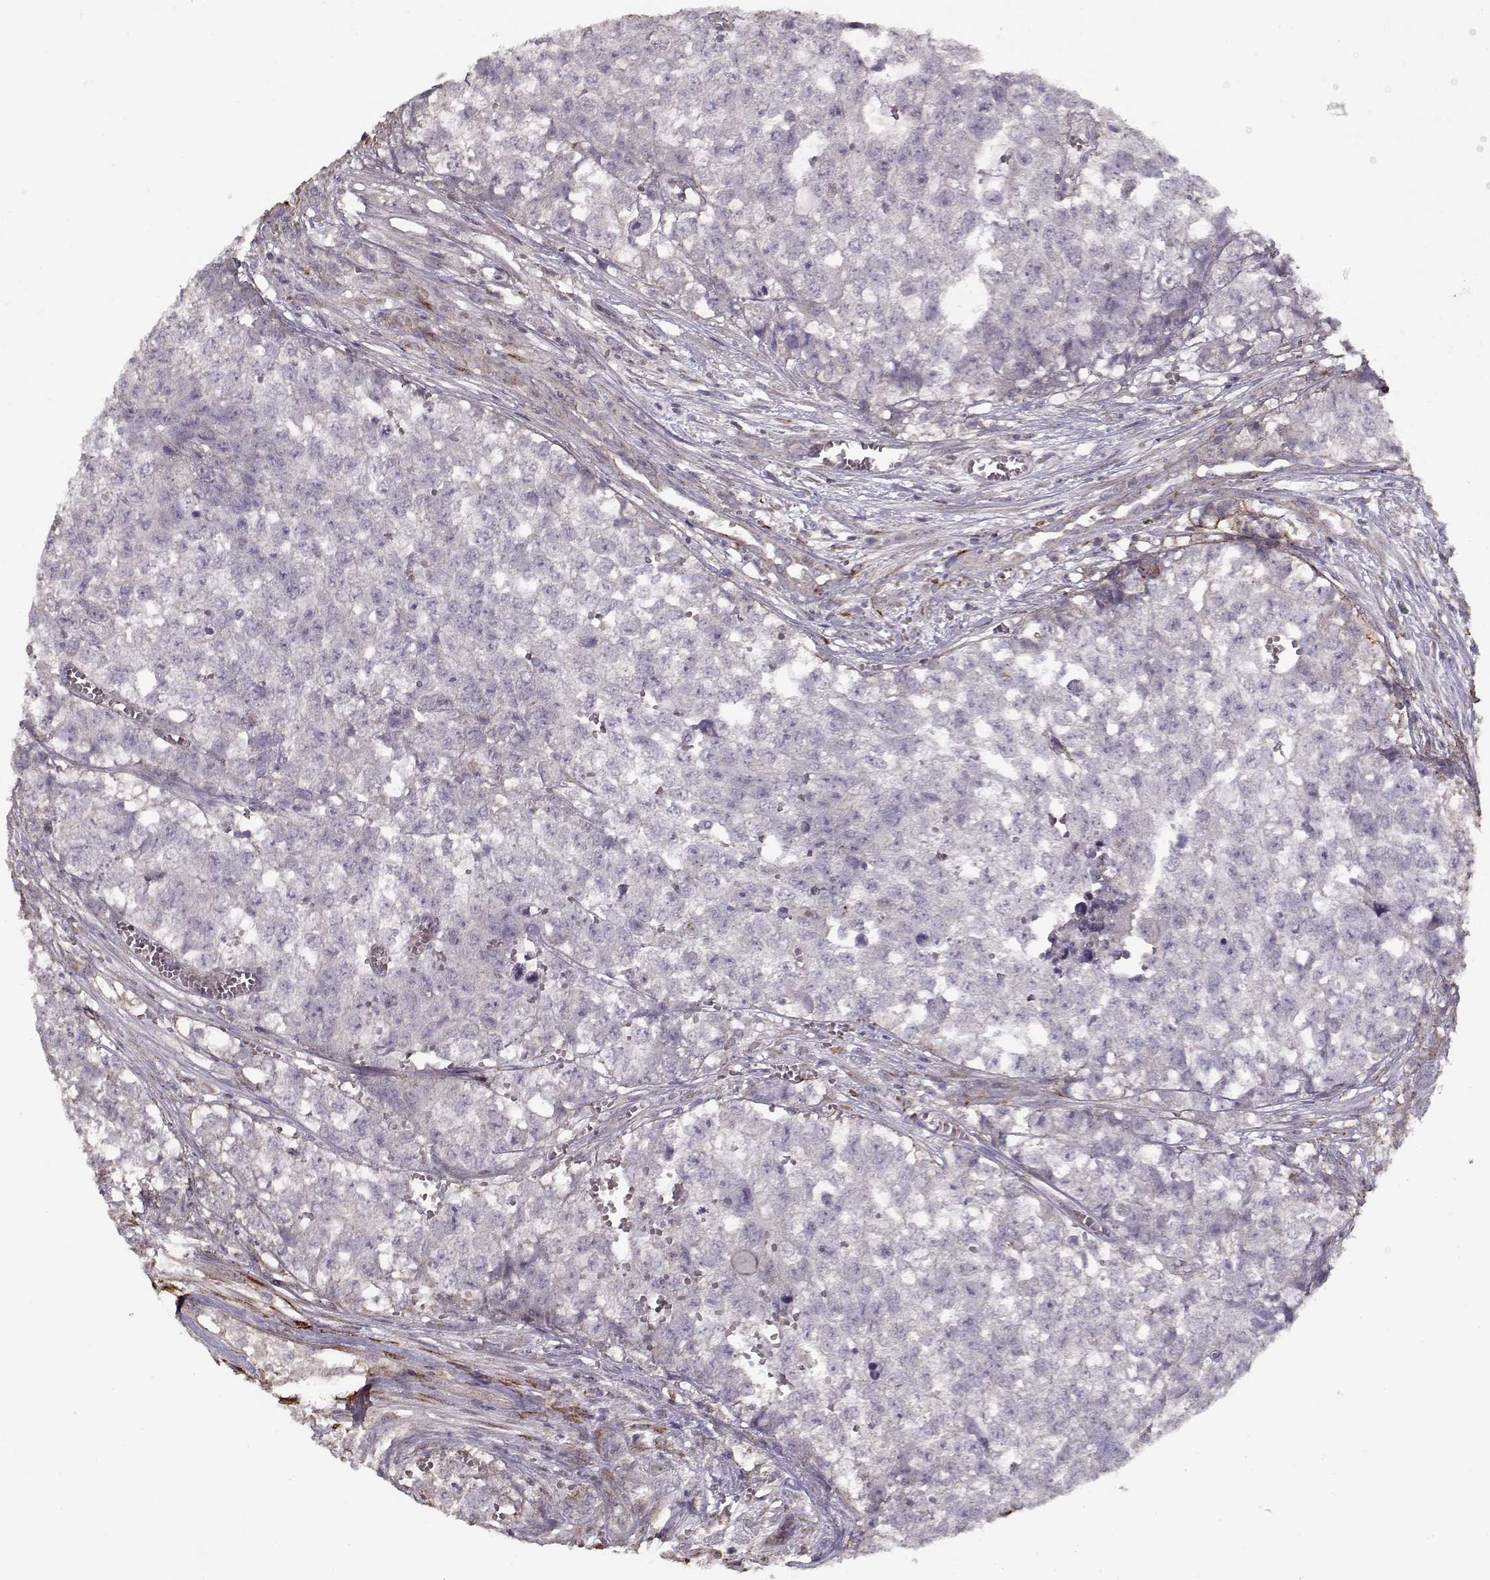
{"staining": {"intensity": "negative", "quantity": "none", "location": "none"}, "tissue": "testis cancer", "cell_type": "Tumor cells", "image_type": "cancer", "snomed": [{"axis": "morphology", "description": "Seminoma, NOS"}, {"axis": "morphology", "description": "Carcinoma, Embryonal, NOS"}, {"axis": "topography", "description": "Testis"}], "caption": "Tumor cells show no significant staining in testis cancer (embryonal carcinoma). Nuclei are stained in blue.", "gene": "LAMA2", "patient": {"sex": "male", "age": 22}}